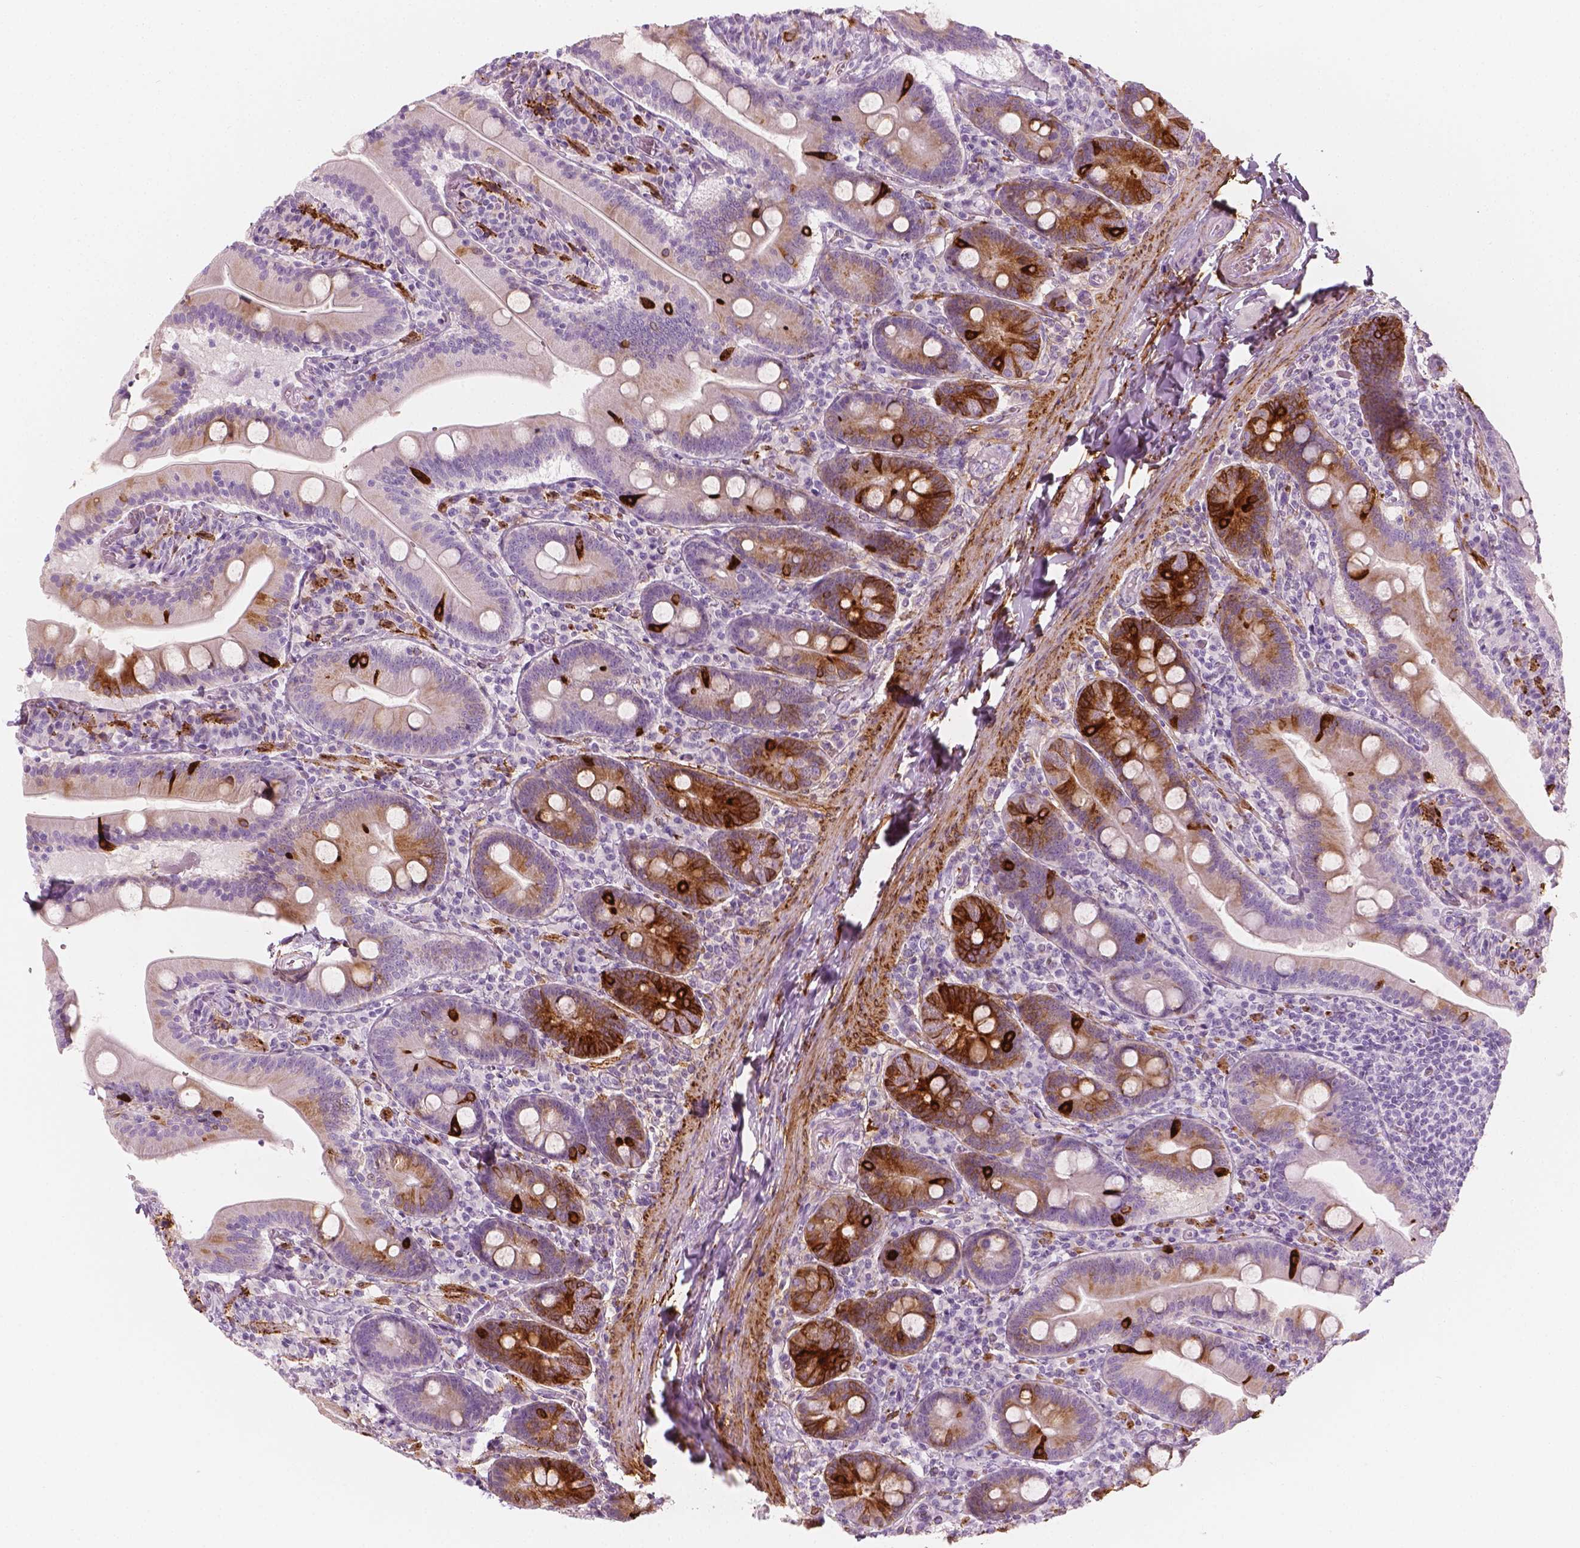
{"staining": {"intensity": "strong", "quantity": "<25%", "location": "cytoplasmic/membranous"}, "tissue": "small intestine", "cell_type": "Glandular cells", "image_type": "normal", "snomed": [{"axis": "morphology", "description": "Normal tissue, NOS"}, {"axis": "topography", "description": "Small intestine"}], "caption": "A high-resolution photomicrograph shows immunohistochemistry staining of normal small intestine, which exhibits strong cytoplasmic/membranous staining in about <25% of glandular cells.", "gene": "CES1", "patient": {"sex": "male", "age": 37}}